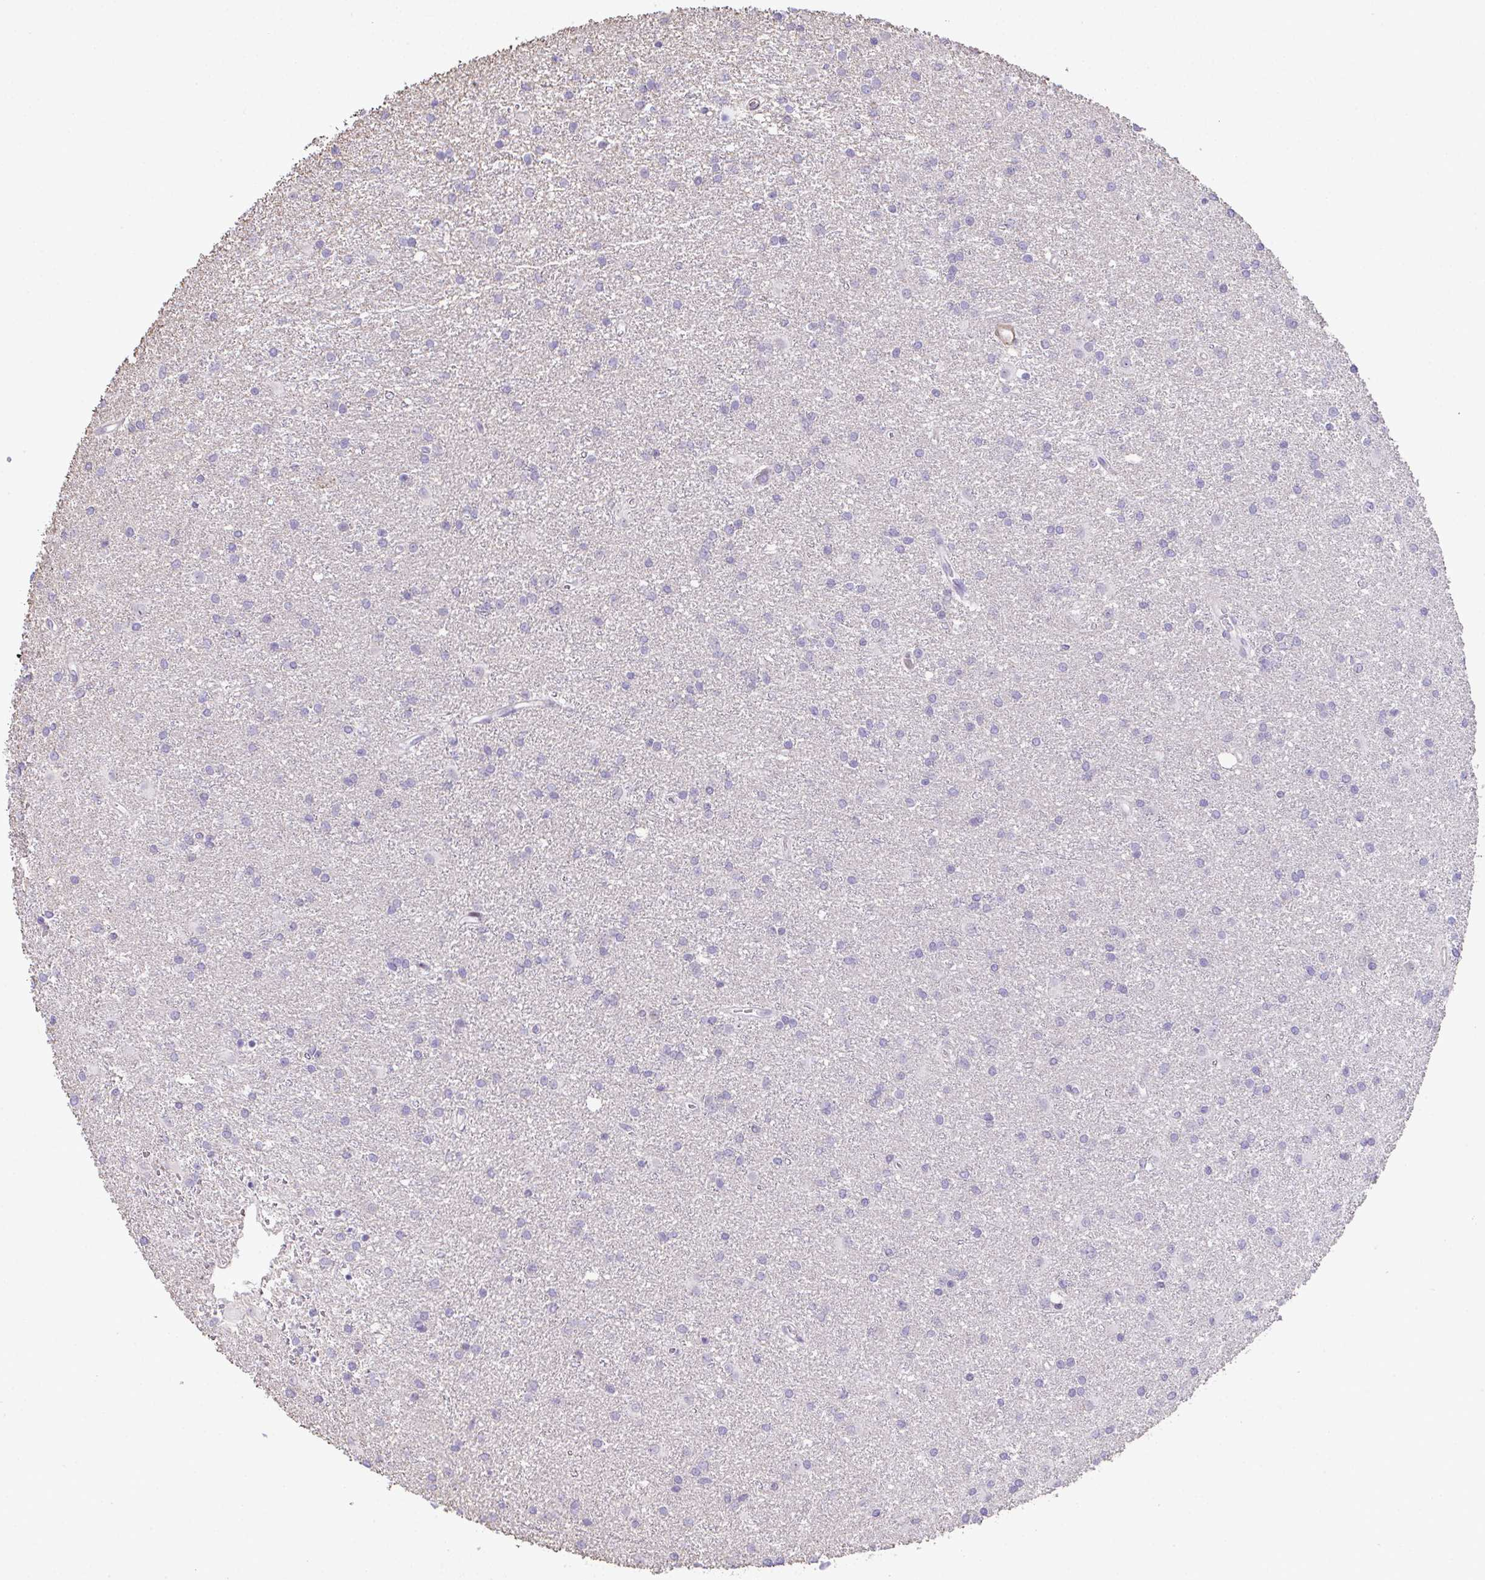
{"staining": {"intensity": "negative", "quantity": "none", "location": "none"}, "tissue": "glioma", "cell_type": "Tumor cells", "image_type": "cancer", "snomed": [{"axis": "morphology", "description": "Glioma, malignant, High grade"}, {"axis": "topography", "description": "Brain"}], "caption": "Tumor cells are negative for protein expression in human glioma. (Immunohistochemistry, brightfield microscopy, high magnification).", "gene": "FBXO34", "patient": {"sex": "female", "age": 50}}